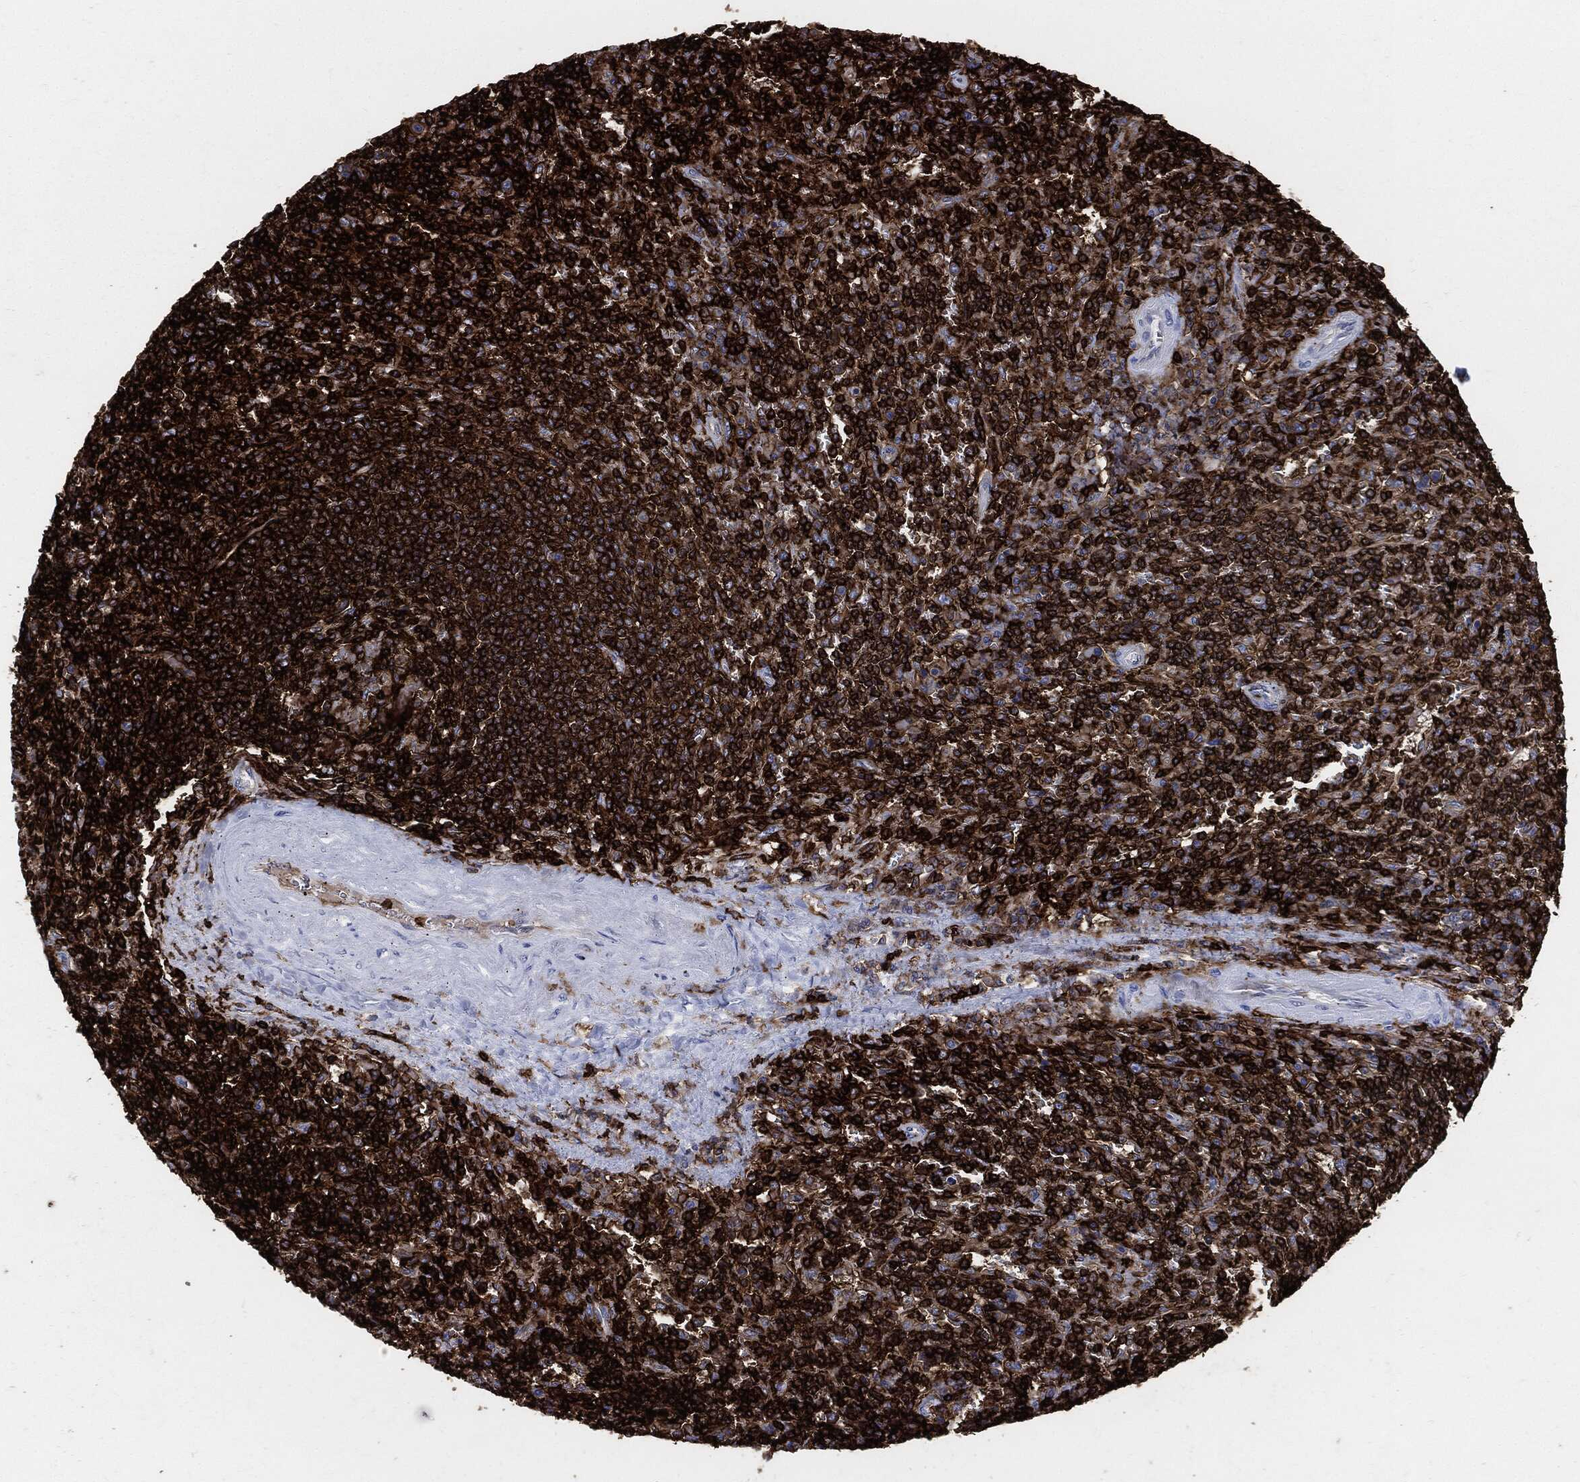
{"staining": {"intensity": "strong", "quantity": ">75%", "location": "cytoplasmic/membranous"}, "tissue": "lymphoma", "cell_type": "Tumor cells", "image_type": "cancer", "snomed": [{"axis": "morphology", "description": "Malignant lymphoma, non-Hodgkin's type, Low grade"}, {"axis": "topography", "description": "Spleen"}], "caption": "DAB immunohistochemical staining of lymphoma exhibits strong cytoplasmic/membranous protein positivity in about >75% of tumor cells. Using DAB (brown) and hematoxylin (blue) stains, captured at high magnification using brightfield microscopy.", "gene": "PTPRC", "patient": {"sex": "male", "age": 62}}